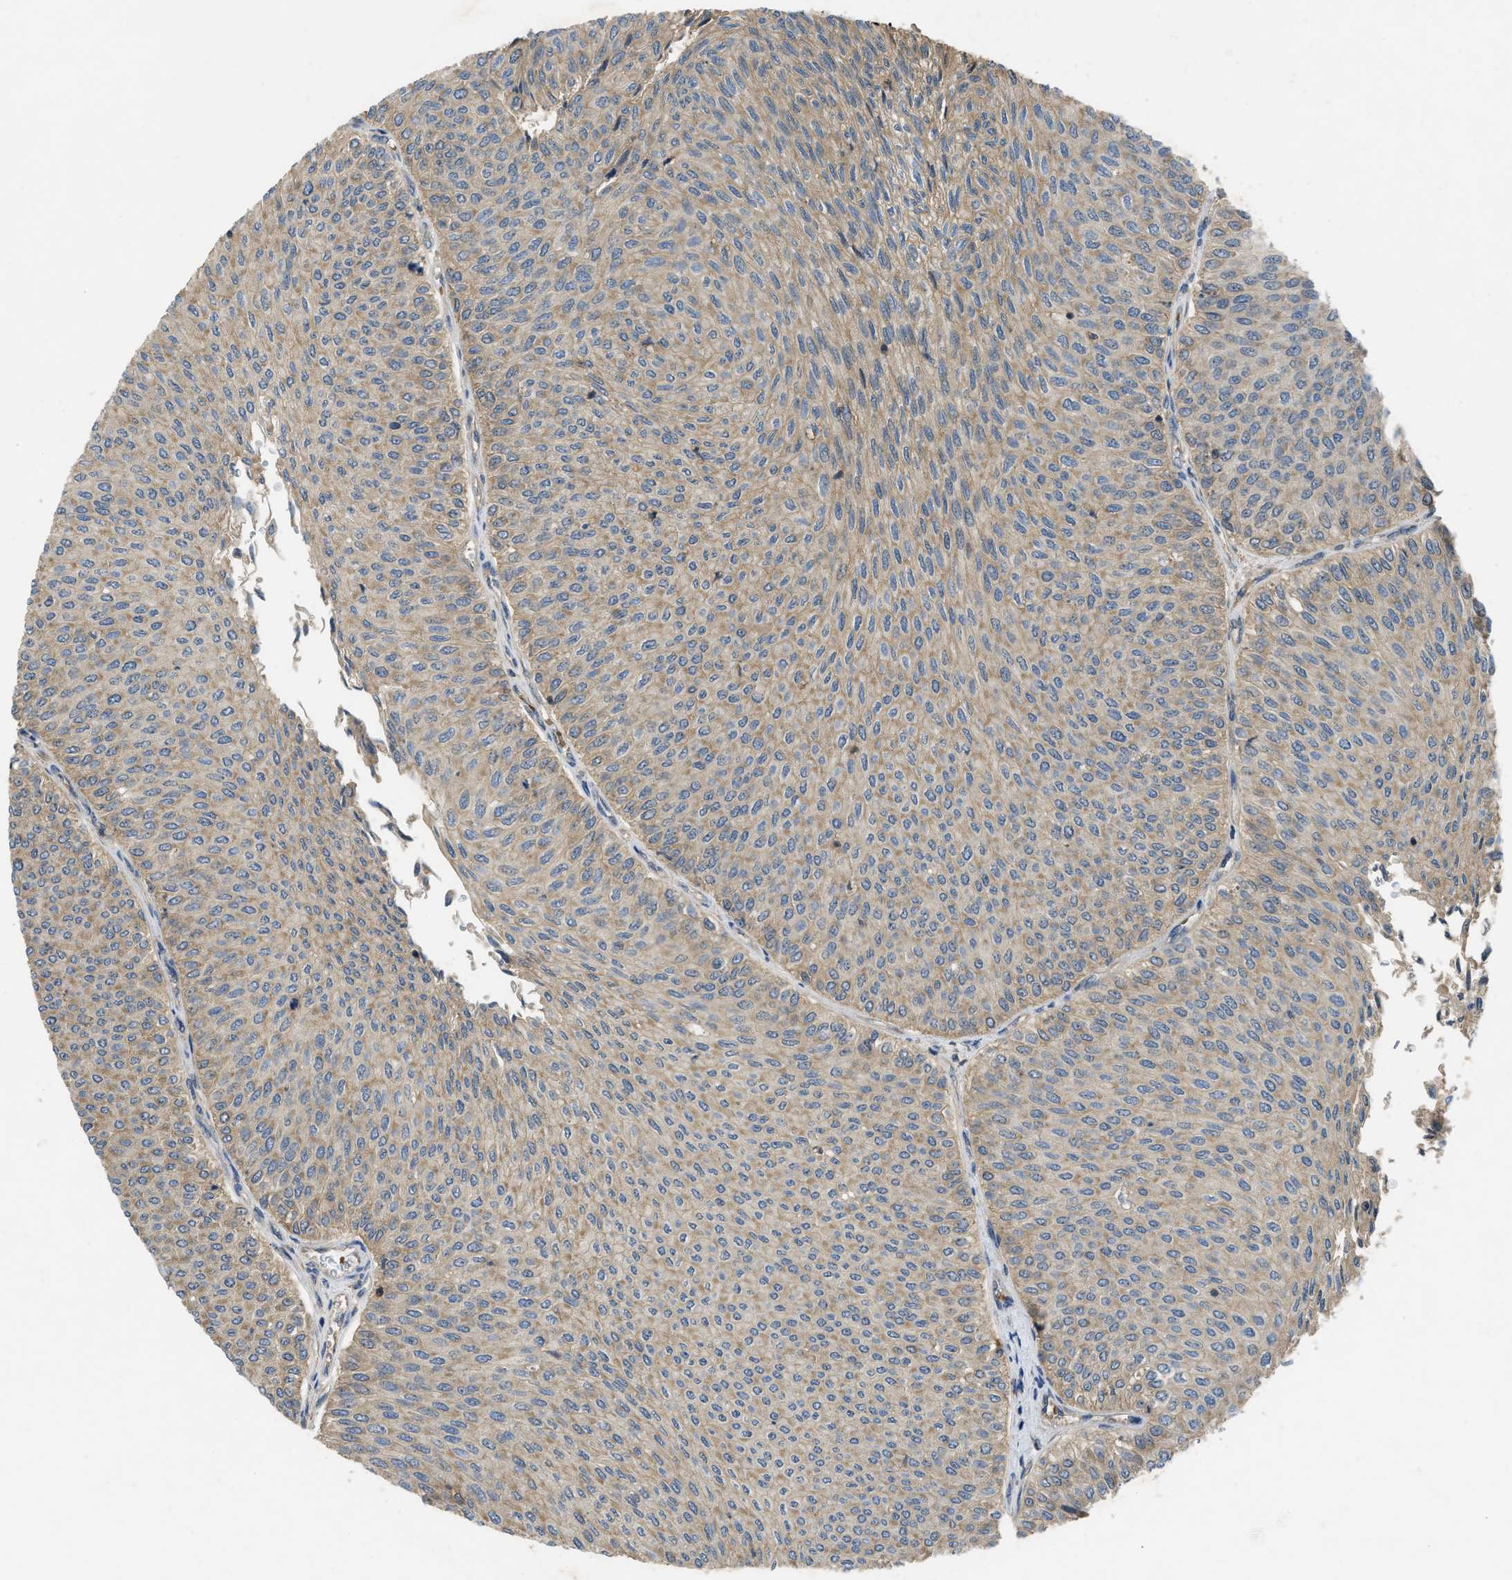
{"staining": {"intensity": "weak", "quantity": ">75%", "location": "cytoplasmic/membranous"}, "tissue": "urothelial cancer", "cell_type": "Tumor cells", "image_type": "cancer", "snomed": [{"axis": "morphology", "description": "Urothelial carcinoma, Low grade"}, {"axis": "topography", "description": "Urinary bladder"}], "caption": "This is a micrograph of immunohistochemistry staining of urothelial carcinoma (low-grade), which shows weak staining in the cytoplasmic/membranous of tumor cells.", "gene": "PPP3CA", "patient": {"sex": "male", "age": 78}}